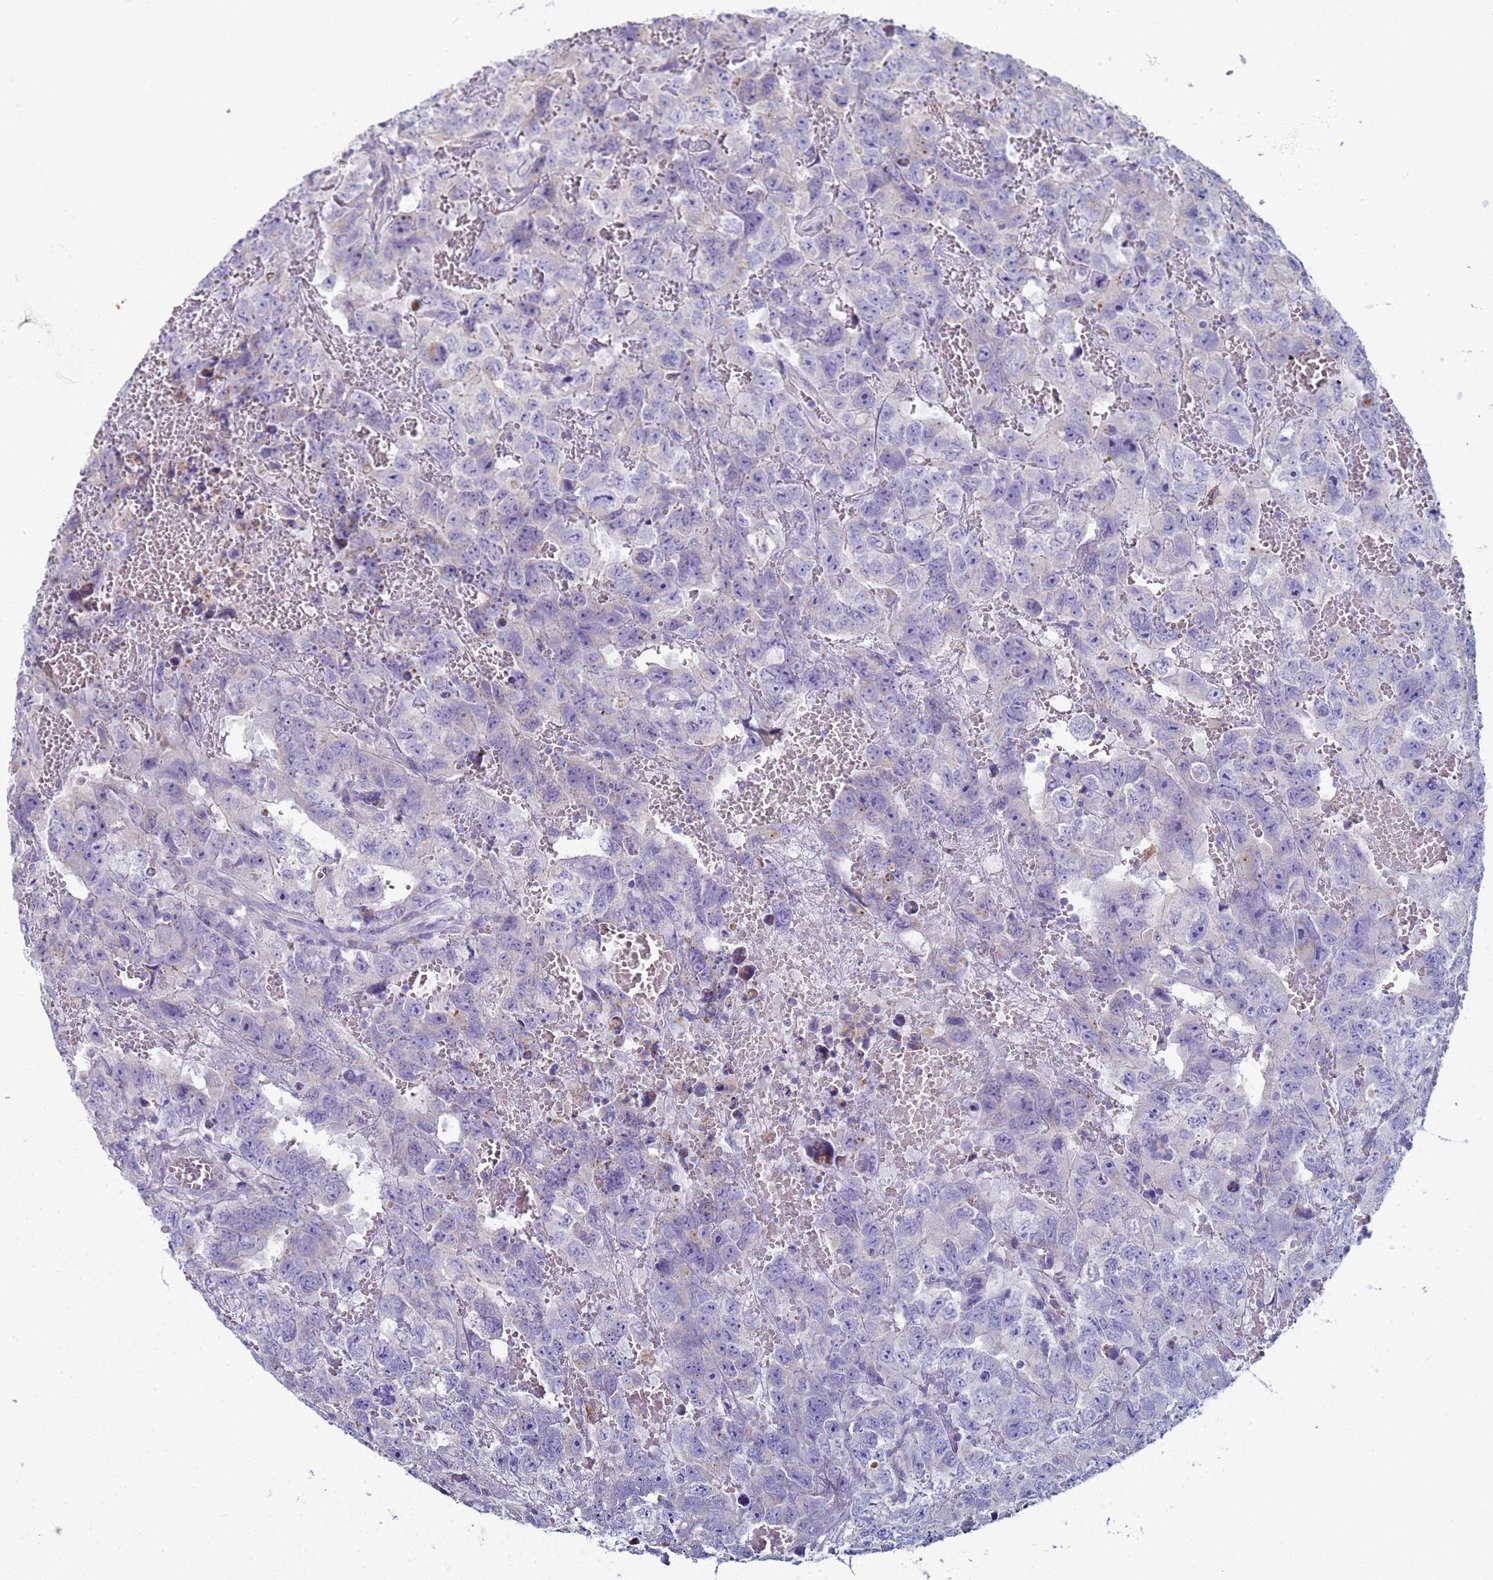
{"staining": {"intensity": "negative", "quantity": "none", "location": "none"}, "tissue": "testis cancer", "cell_type": "Tumor cells", "image_type": "cancer", "snomed": [{"axis": "morphology", "description": "Carcinoma, Embryonal, NOS"}, {"axis": "topography", "description": "Testis"}], "caption": "Tumor cells are negative for brown protein staining in embryonal carcinoma (testis).", "gene": "CR1", "patient": {"sex": "male", "age": 45}}